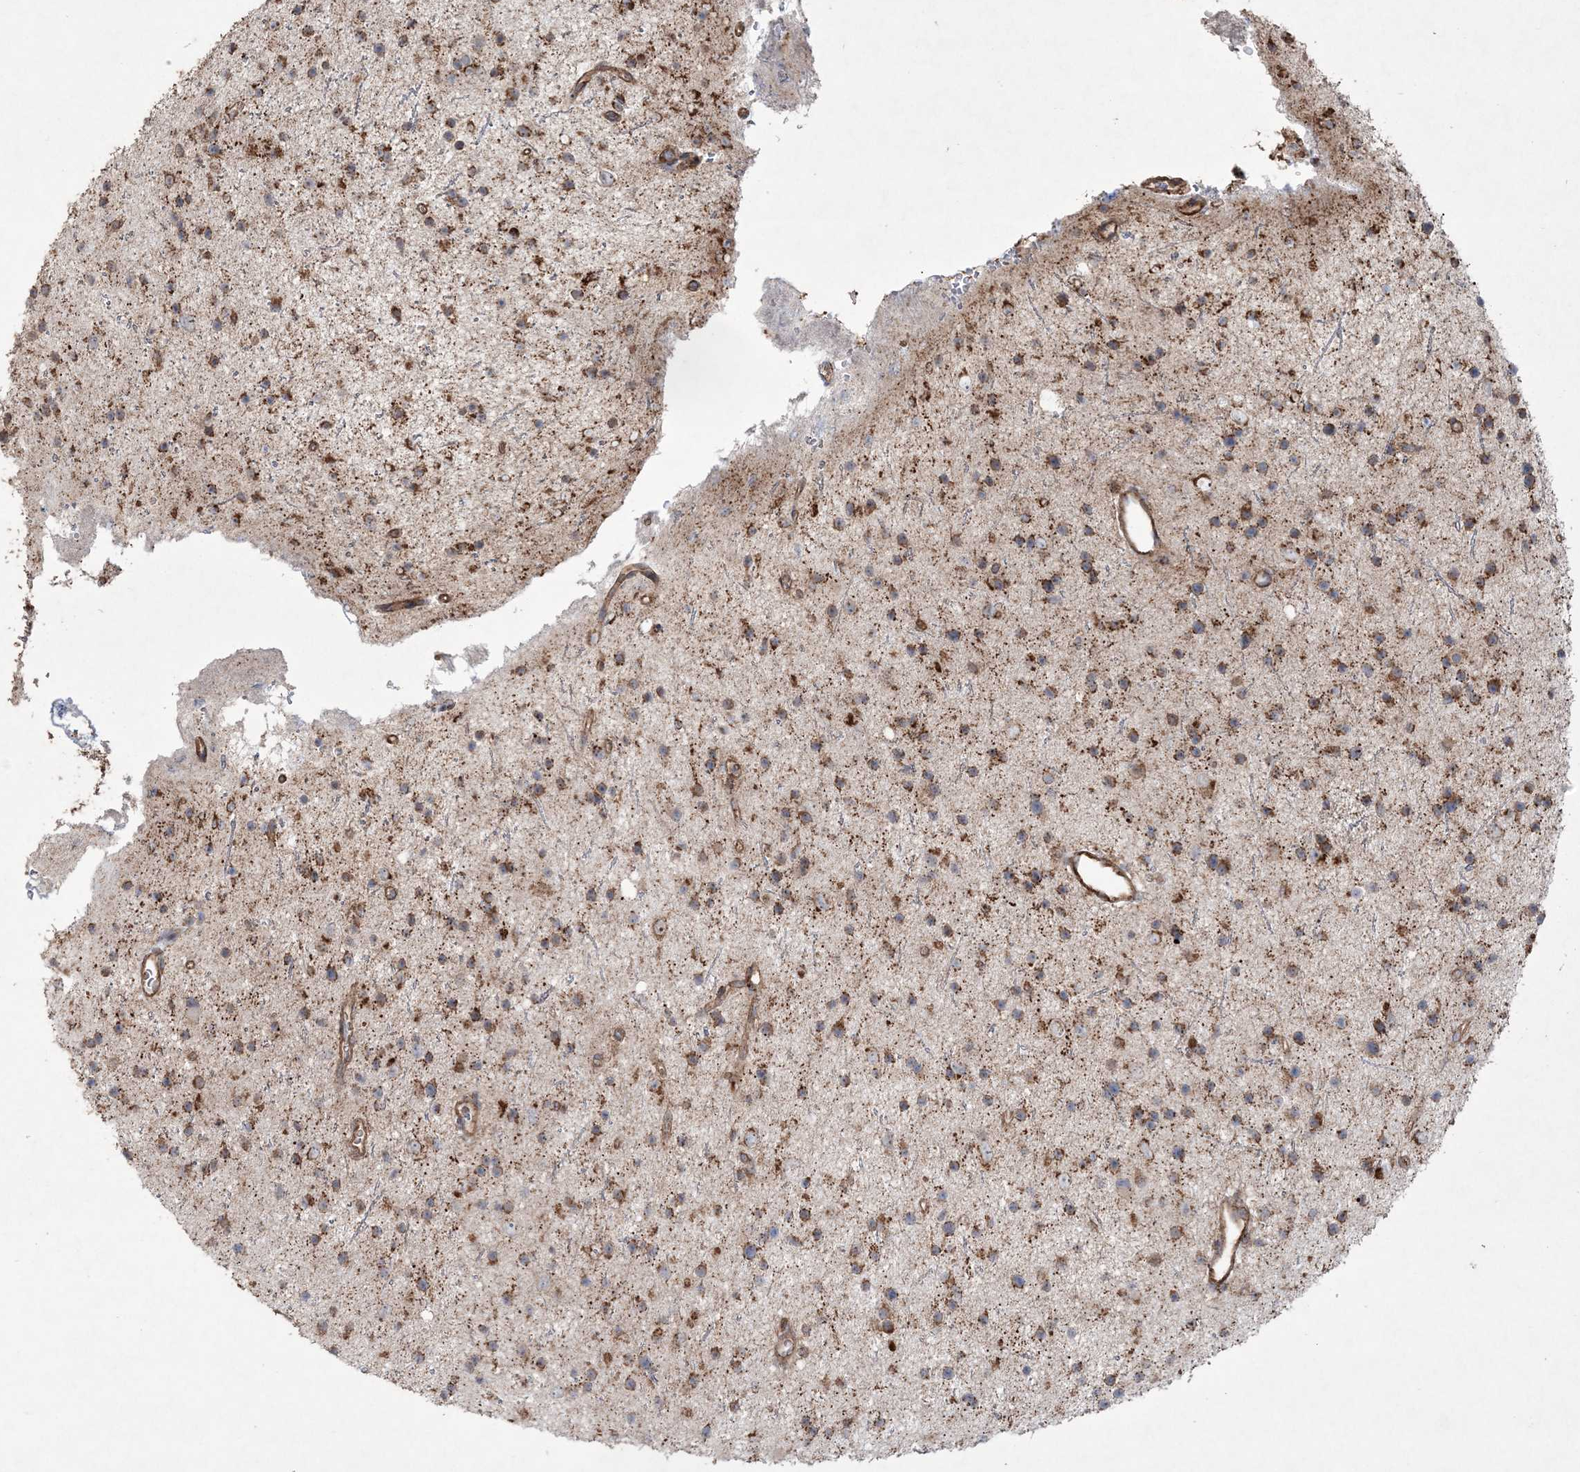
{"staining": {"intensity": "strong", "quantity": "25%-75%", "location": "cytoplasmic/membranous"}, "tissue": "glioma", "cell_type": "Tumor cells", "image_type": "cancer", "snomed": [{"axis": "morphology", "description": "Glioma, malignant, Low grade"}, {"axis": "topography", "description": "Cerebral cortex"}], "caption": "Immunohistochemistry (IHC) image of low-grade glioma (malignant) stained for a protein (brown), which displays high levels of strong cytoplasmic/membranous positivity in about 25%-75% of tumor cells.", "gene": "TTC7A", "patient": {"sex": "female", "age": 39}}